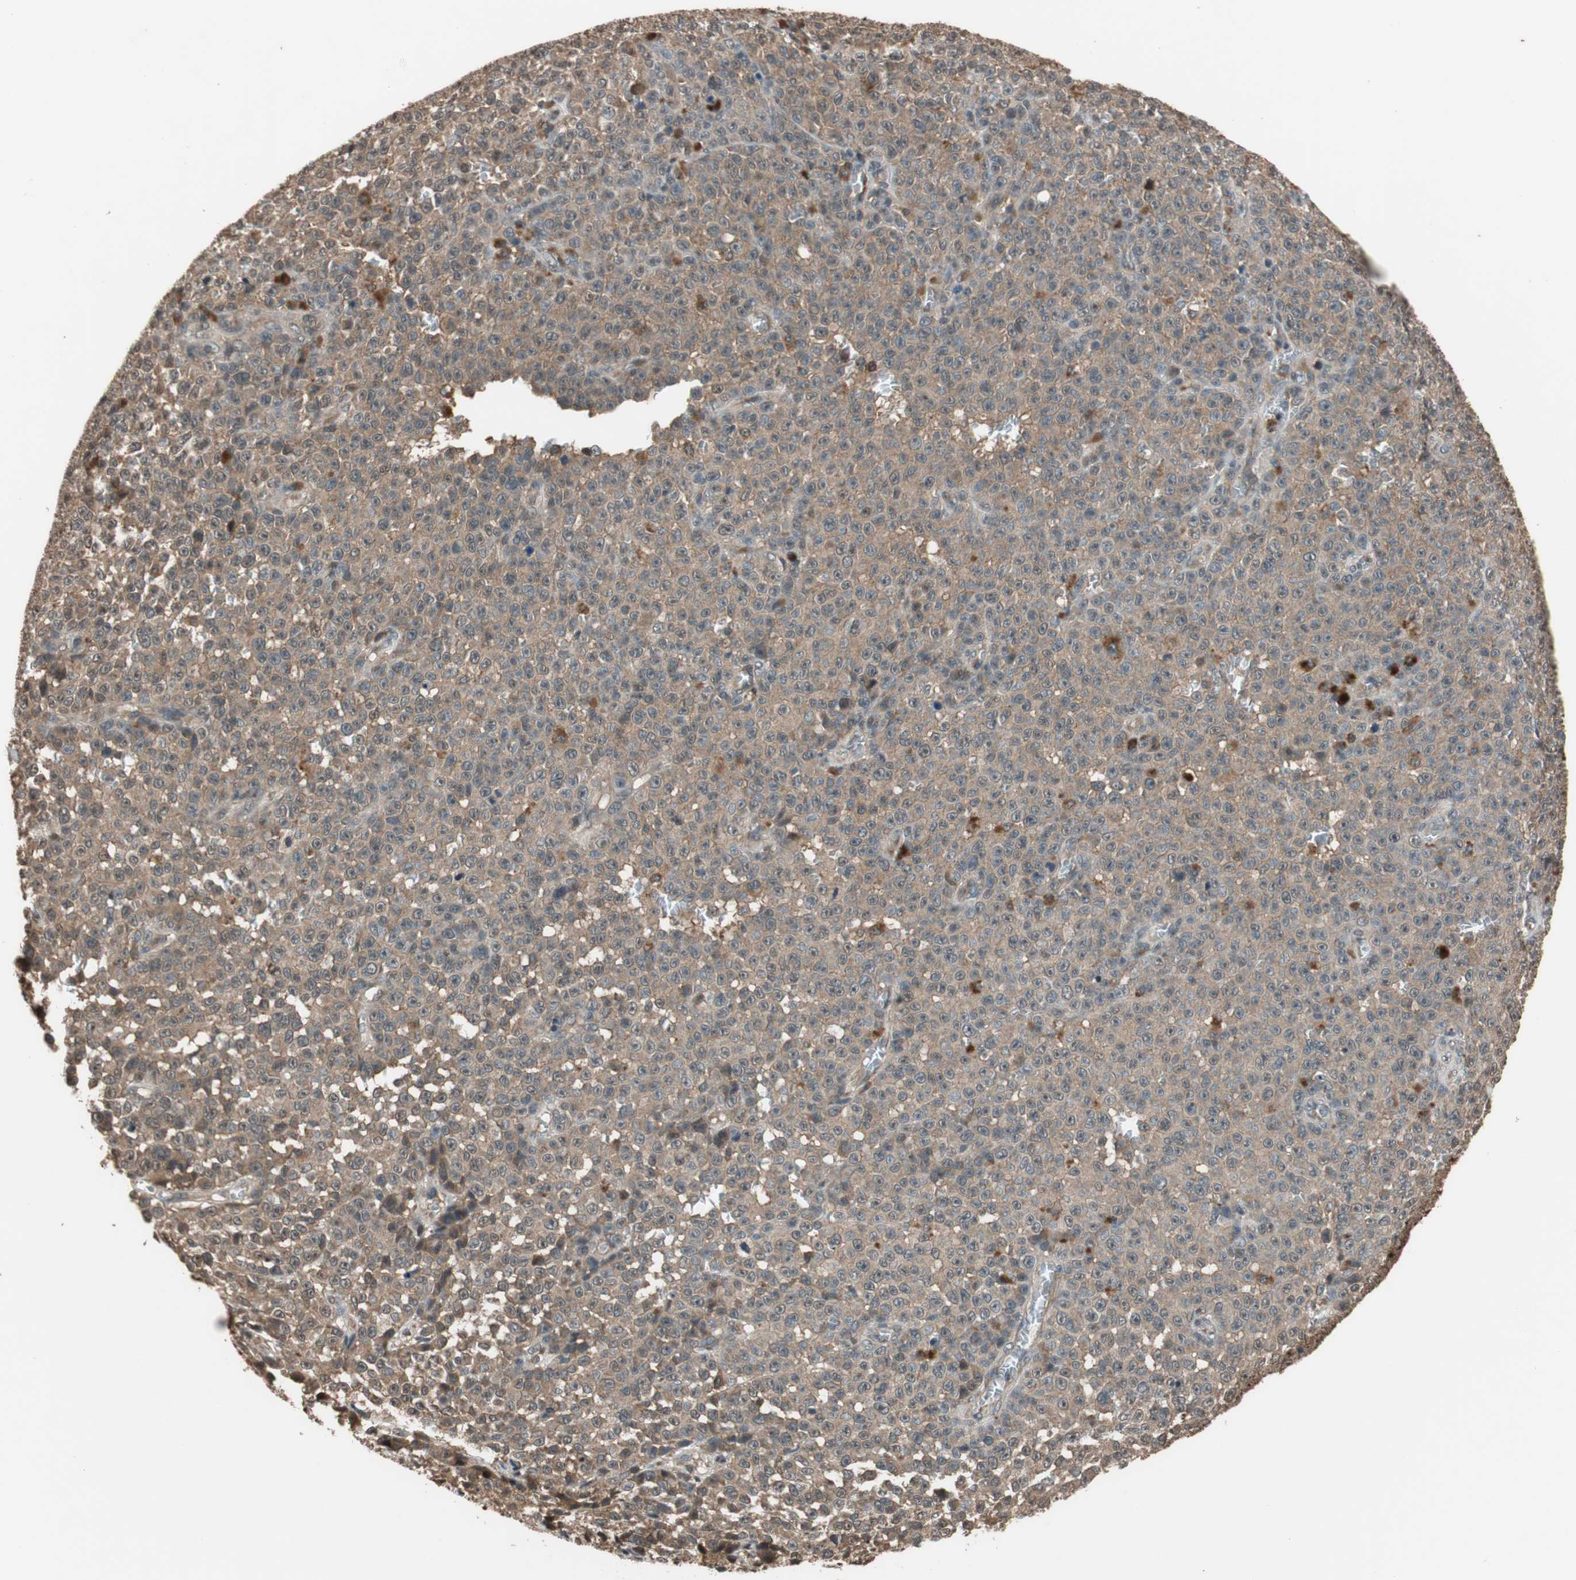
{"staining": {"intensity": "weak", "quantity": ">75%", "location": "cytoplasmic/membranous"}, "tissue": "melanoma", "cell_type": "Tumor cells", "image_type": "cancer", "snomed": [{"axis": "morphology", "description": "Malignant melanoma, NOS"}, {"axis": "topography", "description": "Skin"}], "caption": "Tumor cells show weak cytoplasmic/membranous positivity in approximately >75% of cells in melanoma.", "gene": "TMEM230", "patient": {"sex": "female", "age": 82}}